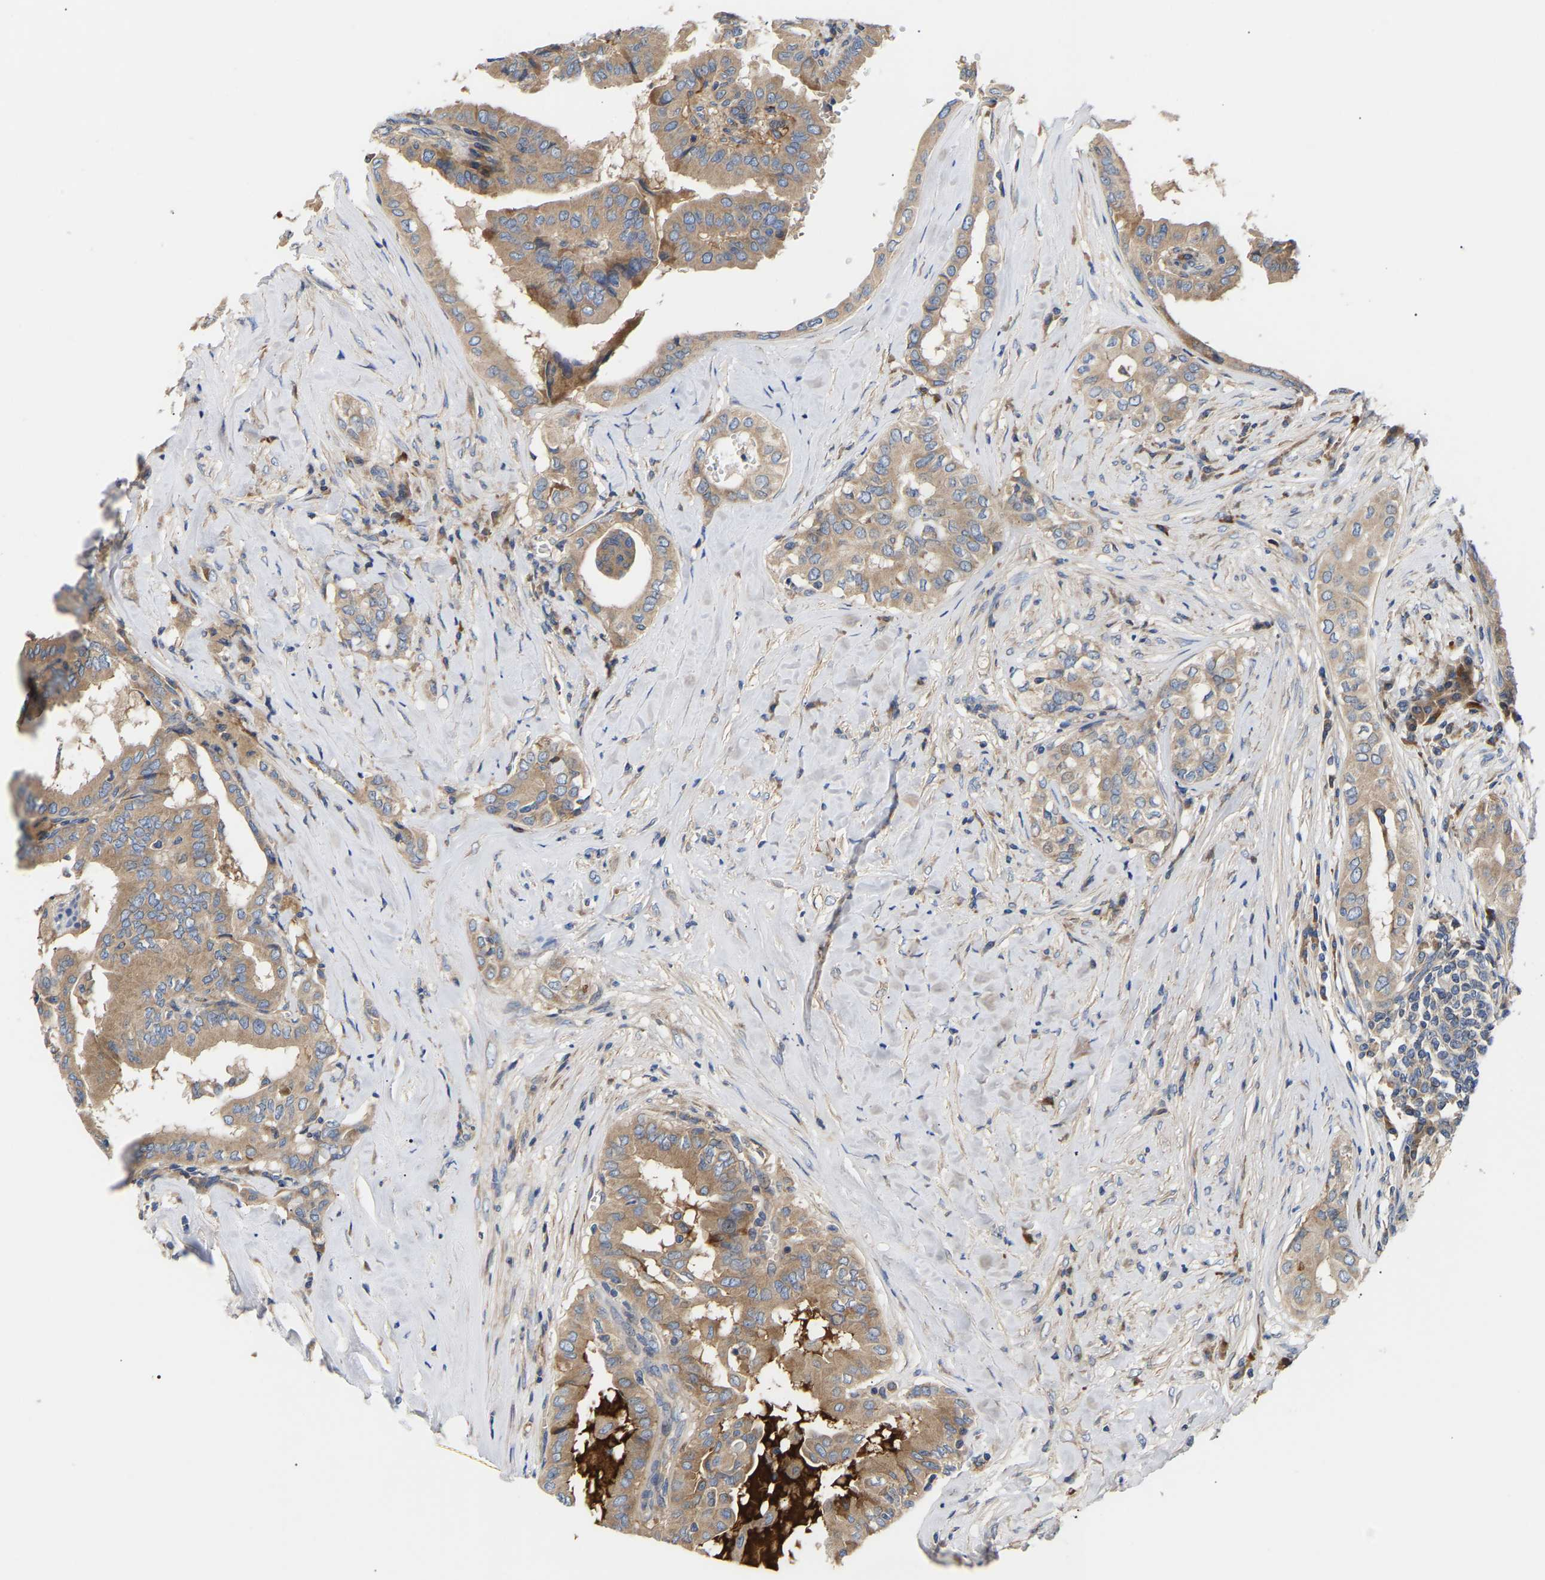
{"staining": {"intensity": "moderate", "quantity": ">75%", "location": "cytoplasmic/membranous"}, "tissue": "thyroid cancer", "cell_type": "Tumor cells", "image_type": "cancer", "snomed": [{"axis": "morphology", "description": "Papillary adenocarcinoma, NOS"}, {"axis": "topography", "description": "Thyroid gland"}], "caption": "High-power microscopy captured an immunohistochemistry (IHC) image of thyroid cancer, revealing moderate cytoplasmic/membranous staining in about >75% of tumor cells.", "gene": "AIMP2", "patient": {"sex": "male", "age": 33}}